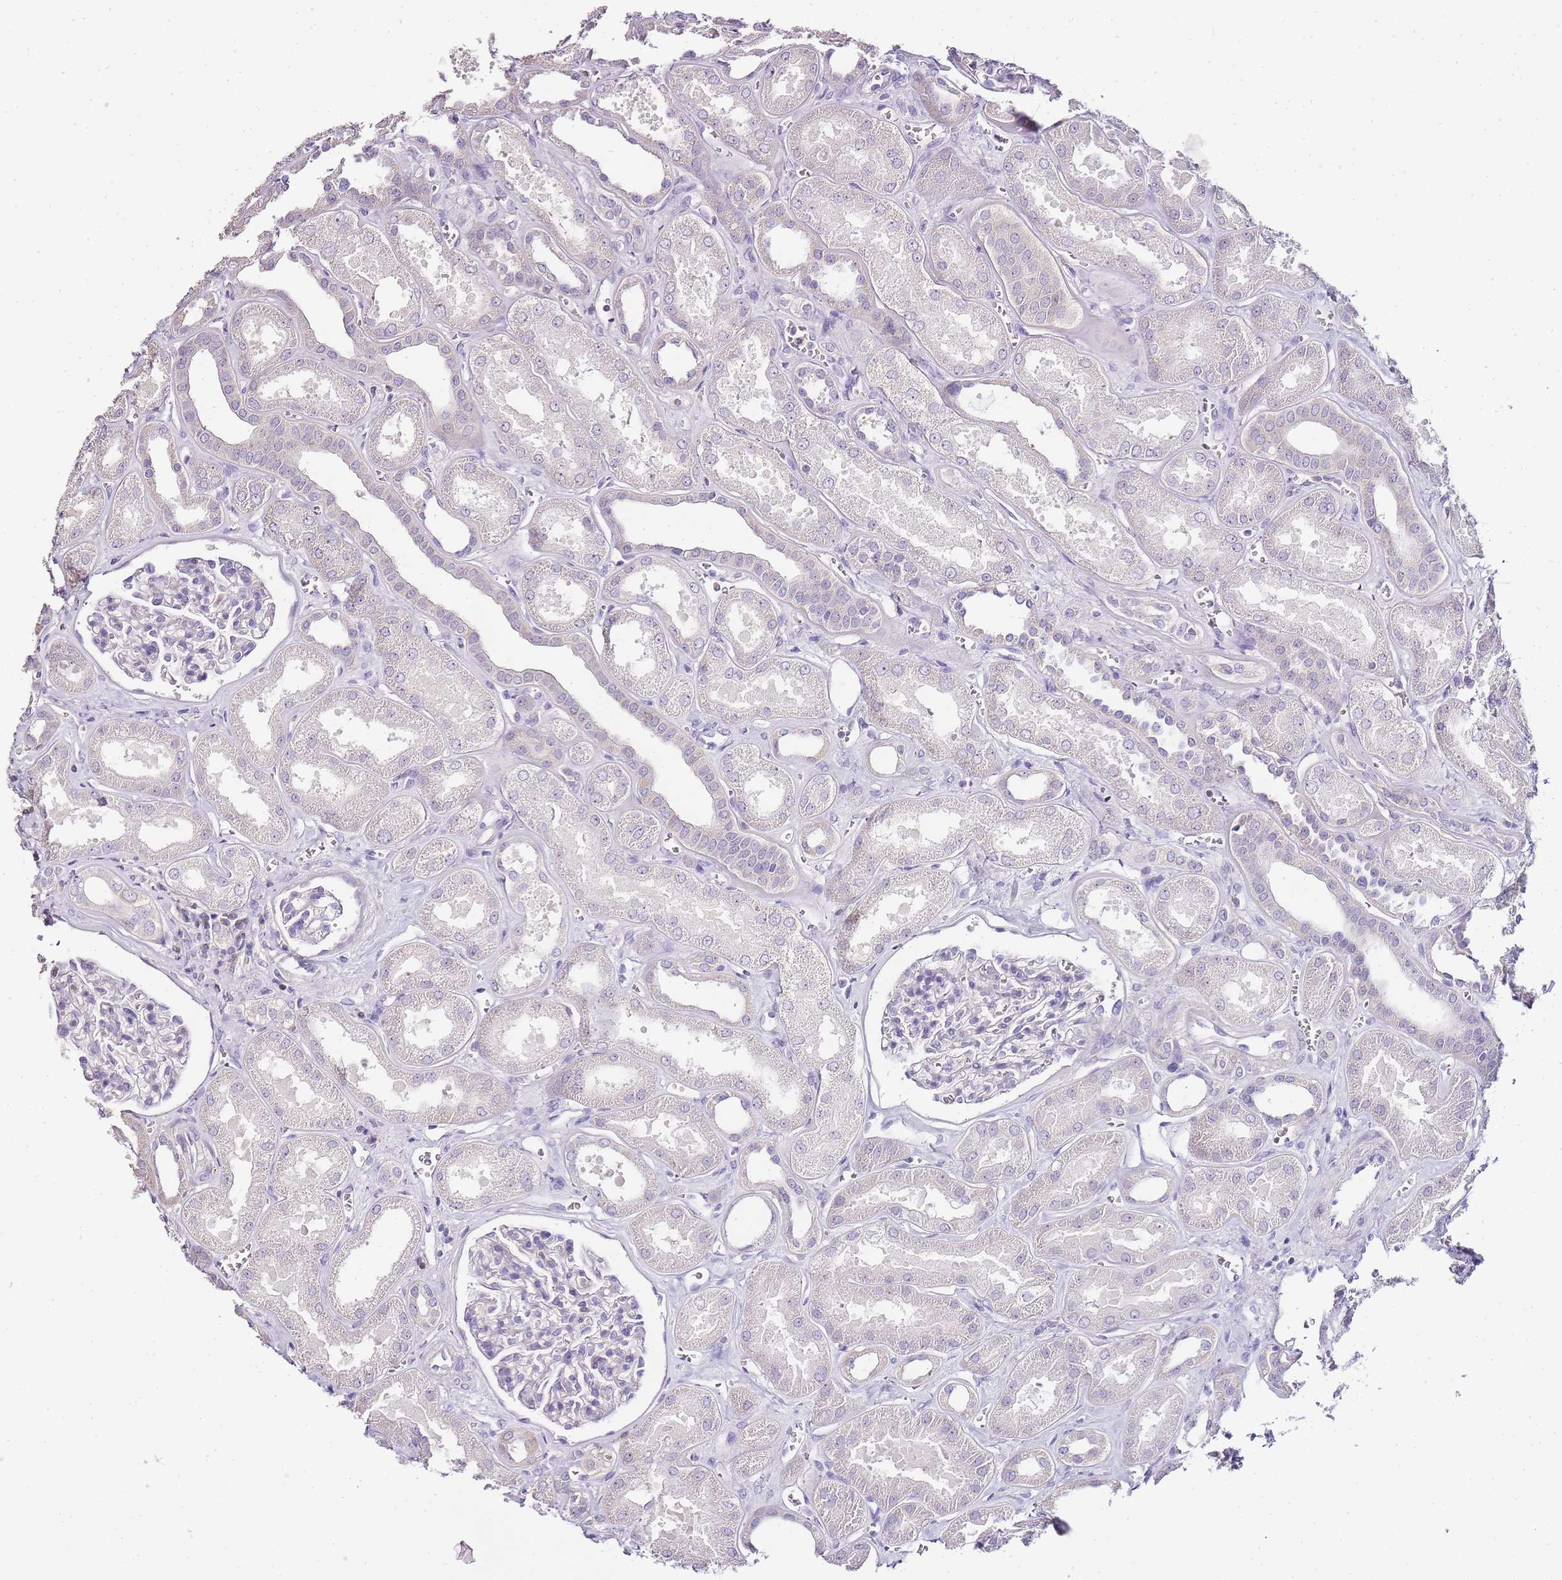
{"staining": {"intensity": "negative", "quantity": "none", "location": "none"}, "tissue": "kidney", "cell_type": "Cells in glomeruli", "image_type": "normal", "snomed": [{"axis": "morphology", "description": "Normal tissue, NOS"}, {"axis": "morphology", "description": "Adenocarcinoma, NOS"}, {"axis": "topography", "description": "Kidney"}], "caption": "Cells in glomeruli show no significant protein positivity in unremarkable kidney. (DAB (3,3'-diaminobenzidine) immunohistochemistry, high magnification).", "gene": "ZBP1", "patient": {"sex": "female", "age": 68}}